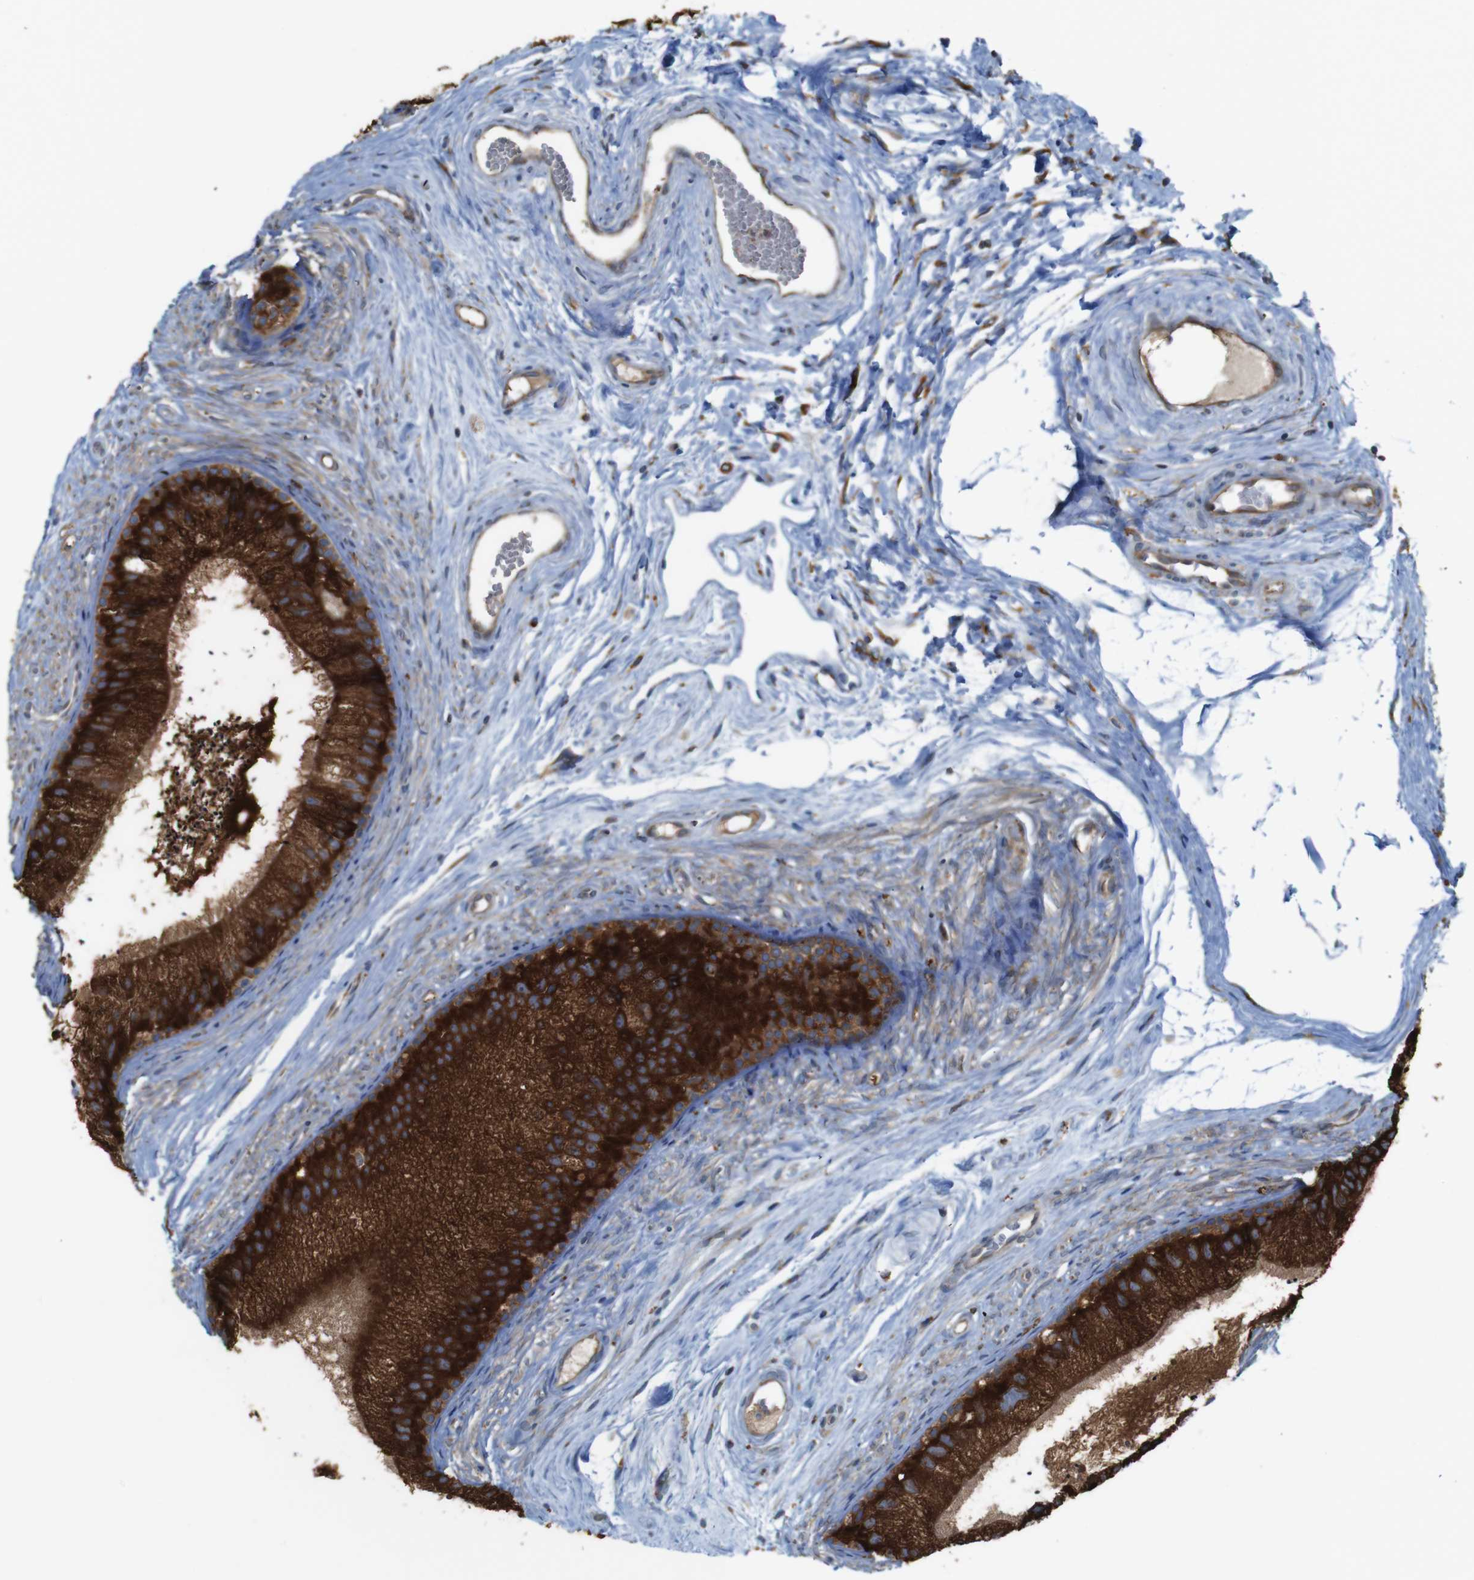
{"staining": {"intensity": "strong", "quantity": ">75%", "location": "cytoplasmic/membranous"}, "tissue": "epididymis", "cell_type": "Glandular cells", "image_type": "normal", "snomed": [{"axis": "morphology", "description": "Normal tissue, NOS"}, {"axis": "topography", "description": "Epididymis"}], "caption": "DAB immunohistochemical staining of normal epididymis shows strong cytoplasmic/membranous protein staining in about >75% of glandular cells. The staining is performed using DAB brown chromogen to label protein expression. The nuclei are counter-stained blue using hematoxylin.", "gene": "UGGT1", "patient": {"sex": "male", "age": 56}}